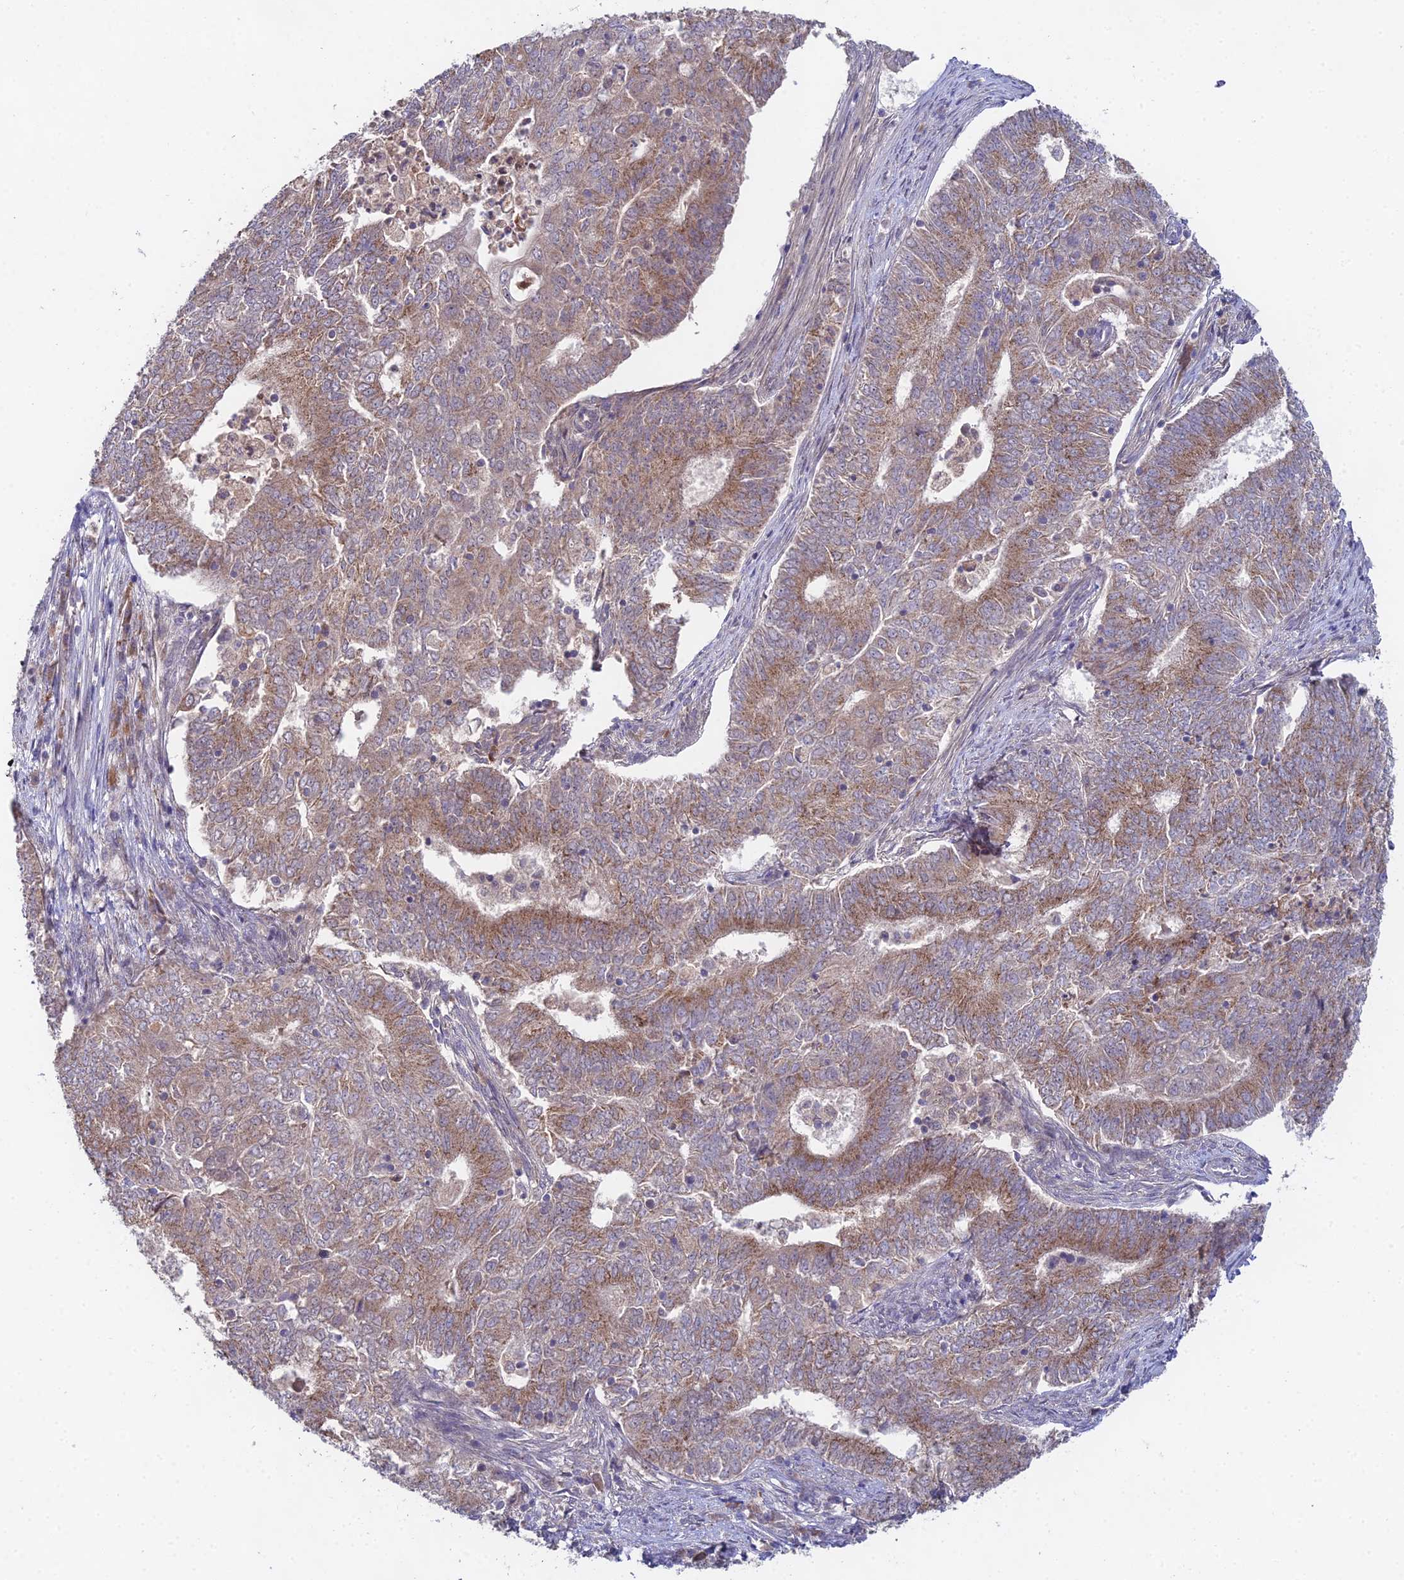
{"staining": {"intensity": "moderate", "quantity": ">75%", "location": "cytoplasmic/membranous"}, "tissue": "endometrial cancer", "cell_type": "Tumor cells", "image_type": "cancer", "snomed": [{"axis": "morphology", "description": "Adenocarcinoma, NOS"}, {"axis": "topography", "description": "Endometrium"}], "caption": "Endometrial cancer was stained to show a protein in brown. There is medium levels of moderate cytoplasmic/membranous positivity in about >75% of tumor cells.", "gene": "WDR43", "patient": {"sex": "female", "age": 62}}